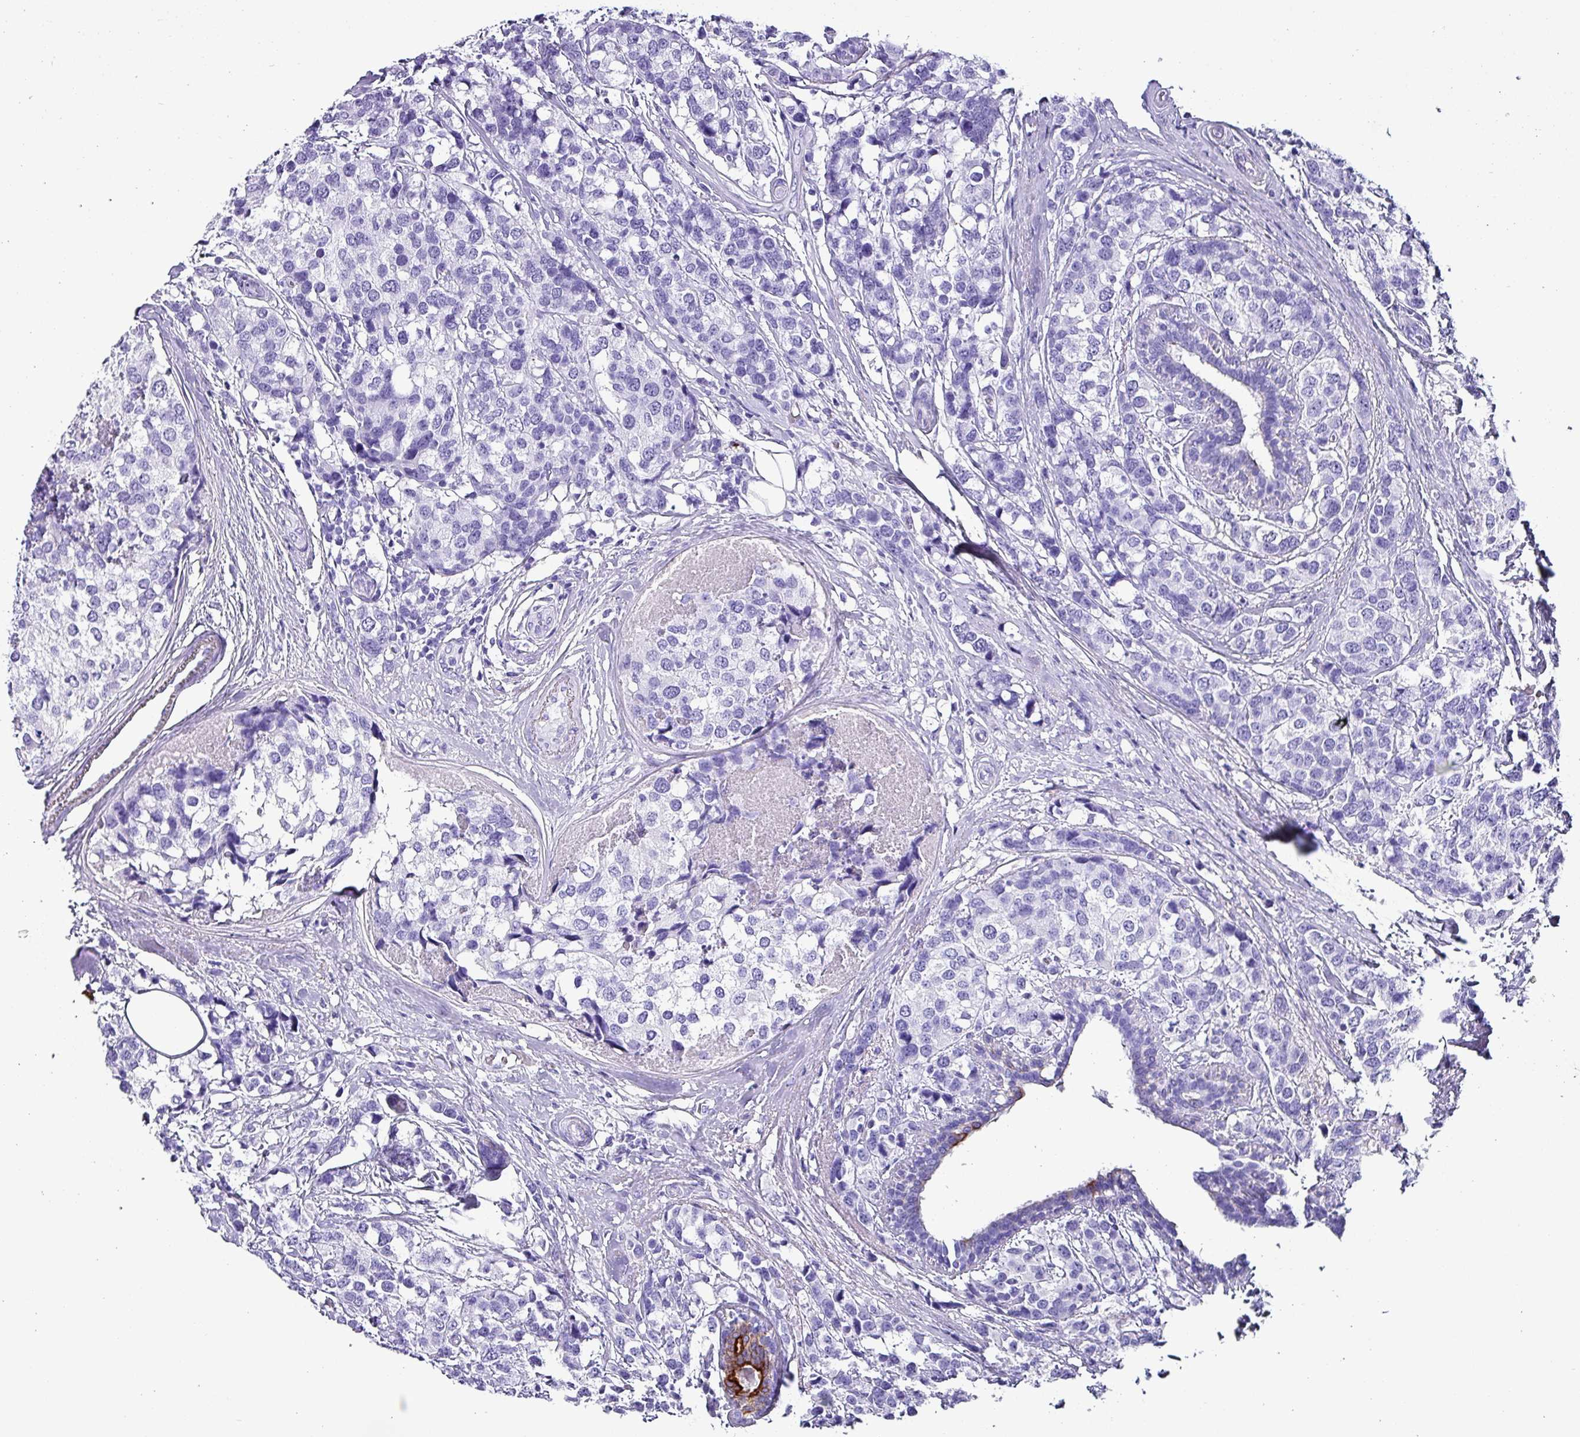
{"staining": {"intensity": "negative", "quantity": "none", "location": "none"}, "tissue": "breast cancer", "cell_type": "Tumor cells", "image_type": "cancer", "snomed": [{"axis": "morphology", "description": "Lobular carcinoma"}, {"axis": "topography", "description": "Breast"}], "caption": "Histopathology image shows no significant protein positivity in tumor cells of lobular carcinoma (breast).", "gene": "KRT6C", "patient": {"sex": "female", "age": 59}}